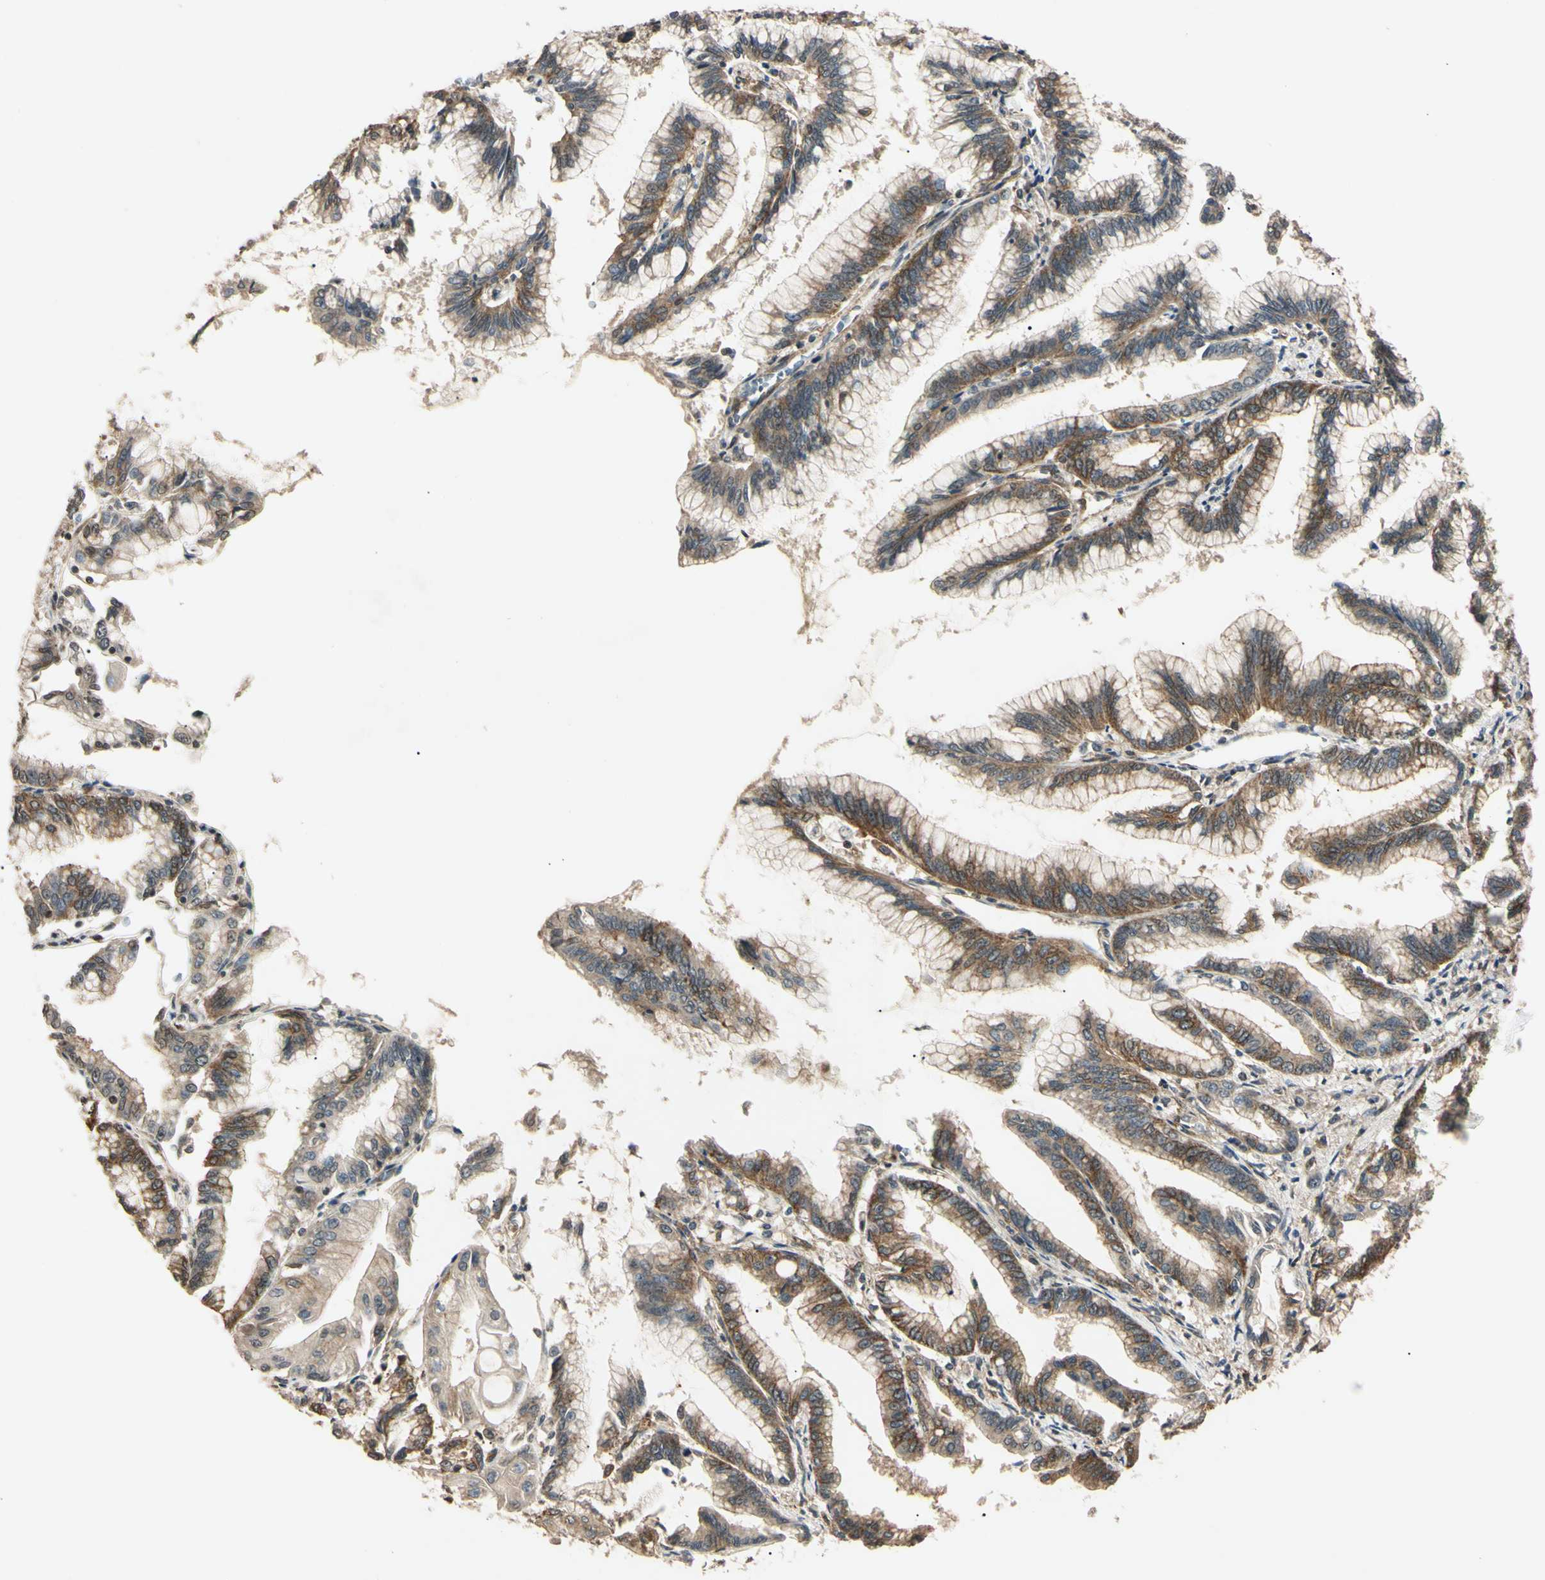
{"staining": {"intensity": "moderate", "quantity": "25%-75%", "location": "cytoplasmic/membranous"}, "tissue": "pancreatic cancer", "cell_type": "Tumor cells", "image_type": "cancer", "snomed": [{"axis": "morphology", "description": "Adenocarcinoma, NOS"}, {"axis": "topography", "description": "Pancreas"}], "caption": "Human adenocarcinoma (pancreatic) stained with a protein marker demonstrates moderate staining in tumor cells.", "gene": "EPN1", "patient": {"sex": "female", "age": 64}}